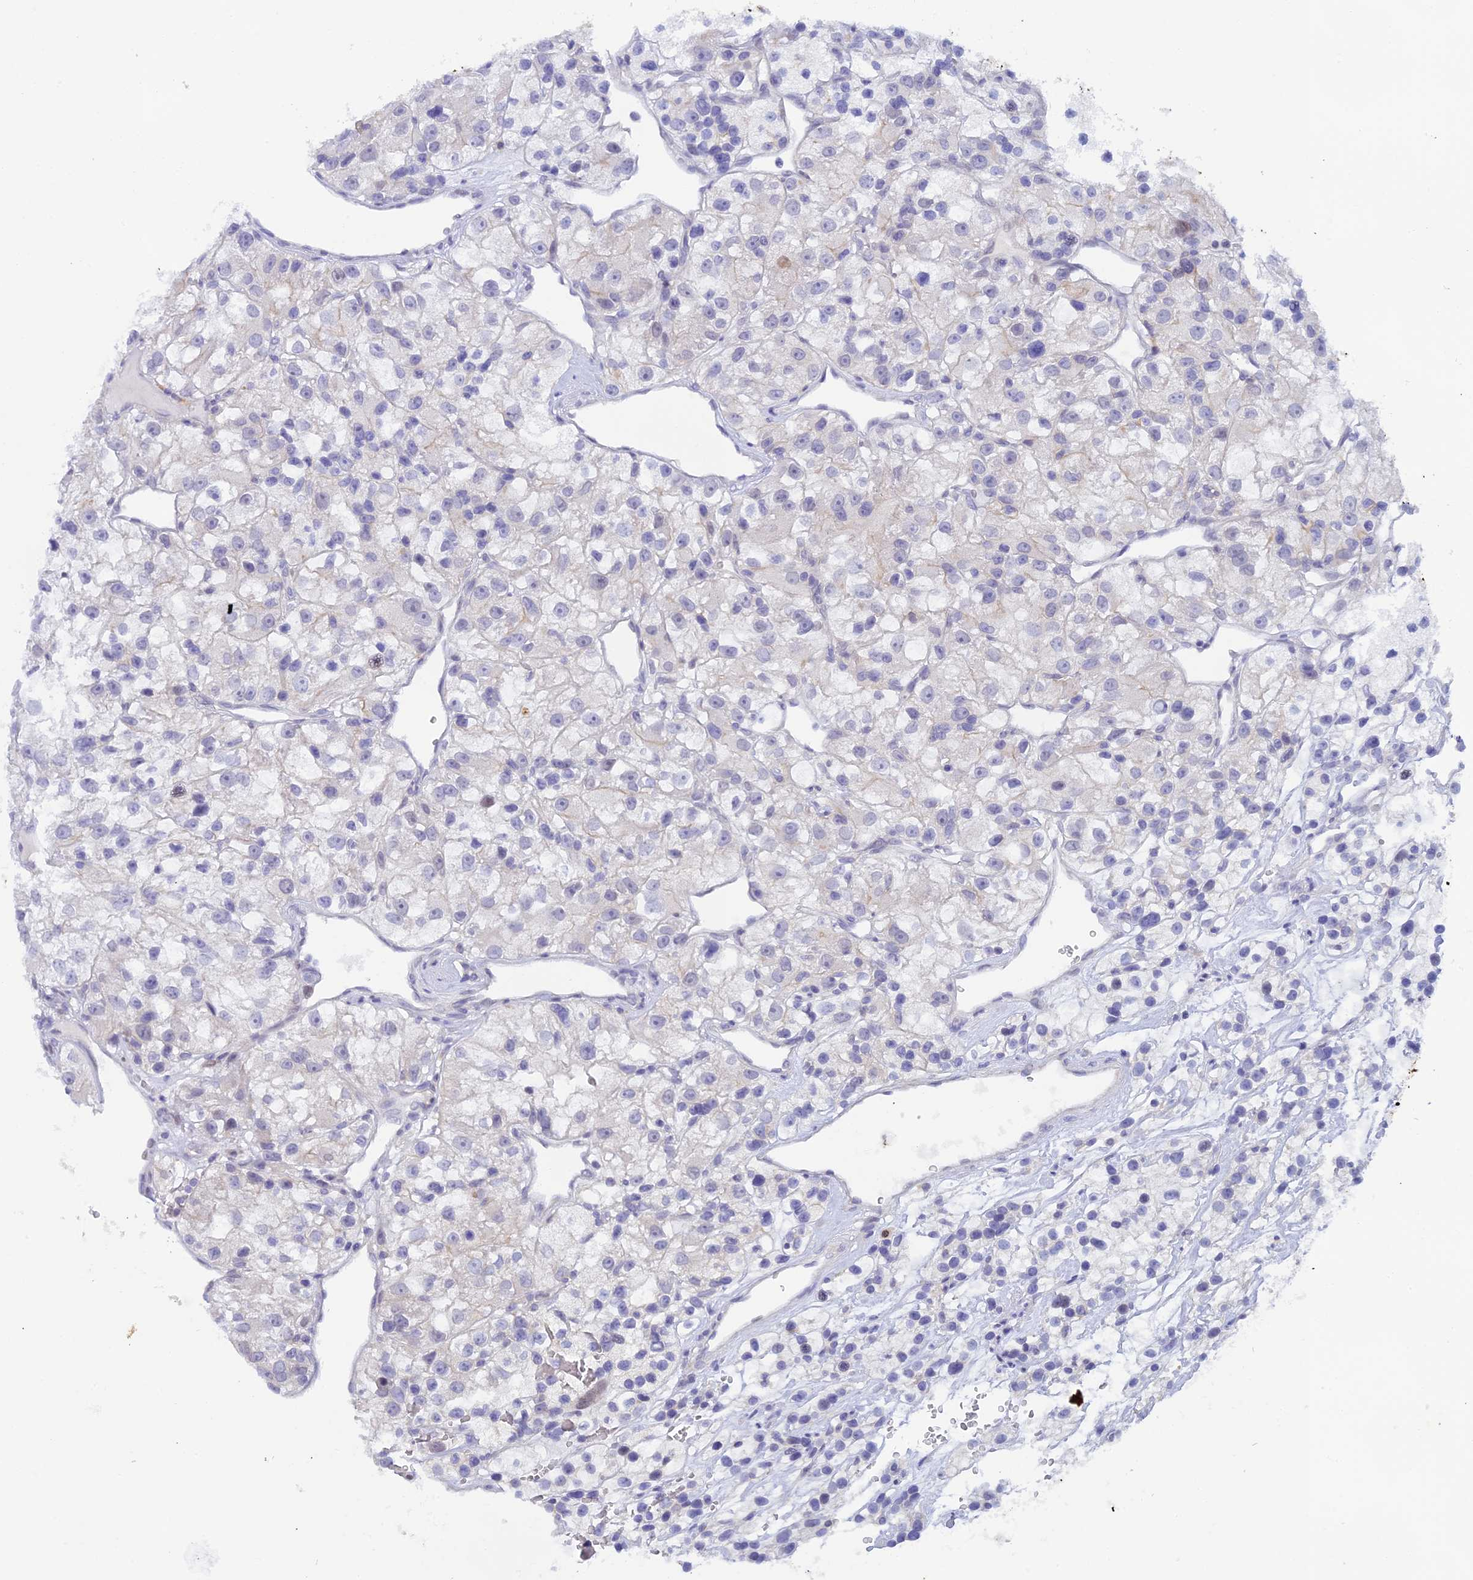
{"staining": {"intensity": "negative", "quantity": "none", "location": "none"}, "tissue": "renal cancer", "cell_type": "Tumor cells", "image_type": "cancer", "snomed": [{"axis": "morphology", "description": "Adenocarcinoma, NOS"}, {"axis": "topography", "description": "Kidney"}], "caption": "Immunohistochemical staining of human adenocarcinoma (renal) exhibits no significant positivity in tumor cells.", "gene": "RASGEF1B", "patient": {"sex": "female", "age": 57}}